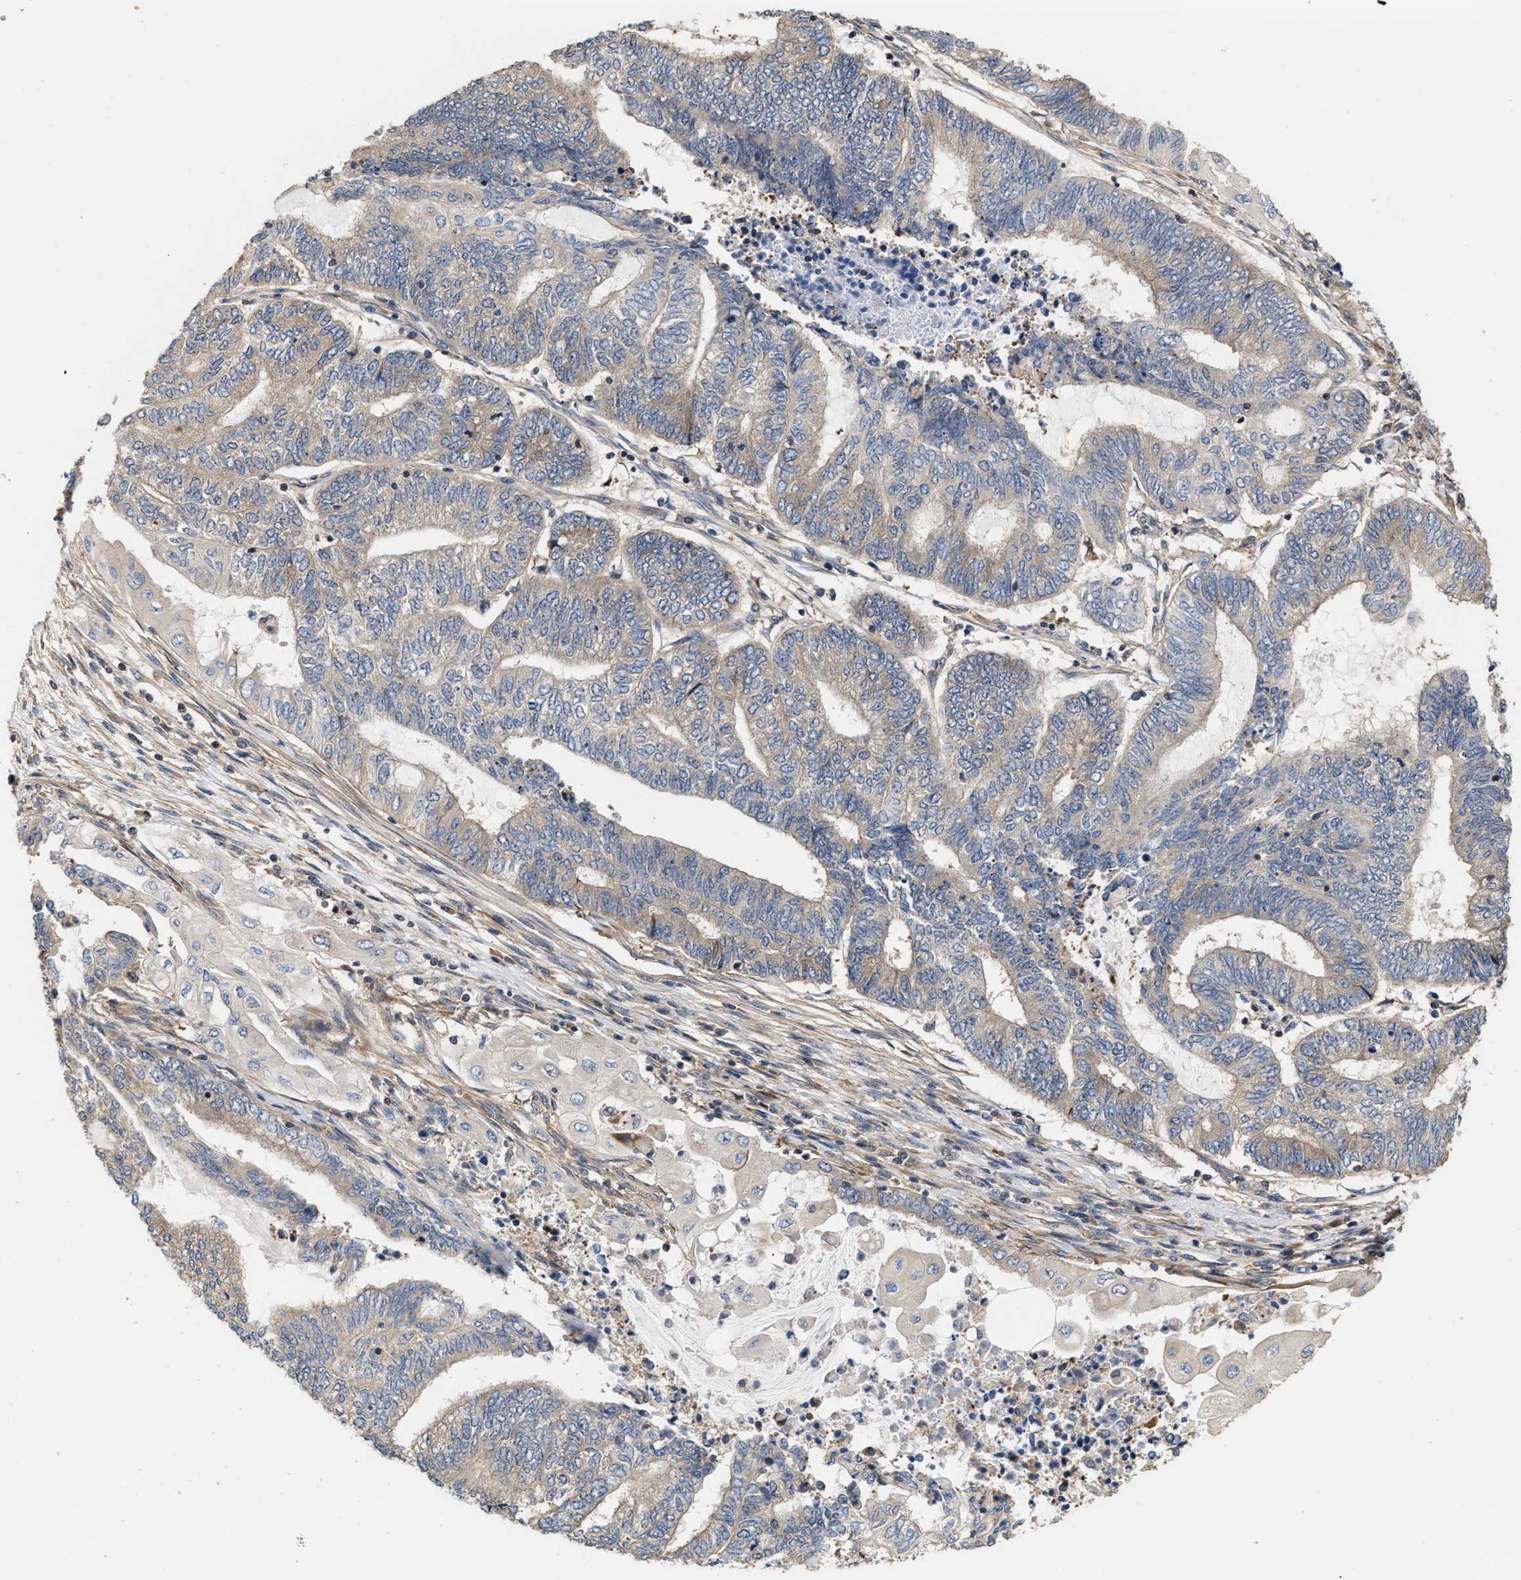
{"staining": {"intensity": "weak", "quantity": "<25%", "location": "cytoplasmic/membranous"}, "tissue": "endometrial cancer", "cell_type": "Tumor cells", "image_type": "cancer", "snomed": [{"axis": "morphology", "description": "Adenocarcinoma, NOS"}, {"axis": "topography", "description": "Uterus"}, {"axis": "topography", "description": "Endometrium"}], "caption": "This is a micrograph of IHC staining of adenocarcinoma (endometrial), which shows no expression in tumor cells. (DAB (3,3'-diaminobenzidine) immunohistochemistry with hematoxylin counter stain).", "gene": "CLIP2", "patient": {"sex": "female", "age": 70}}